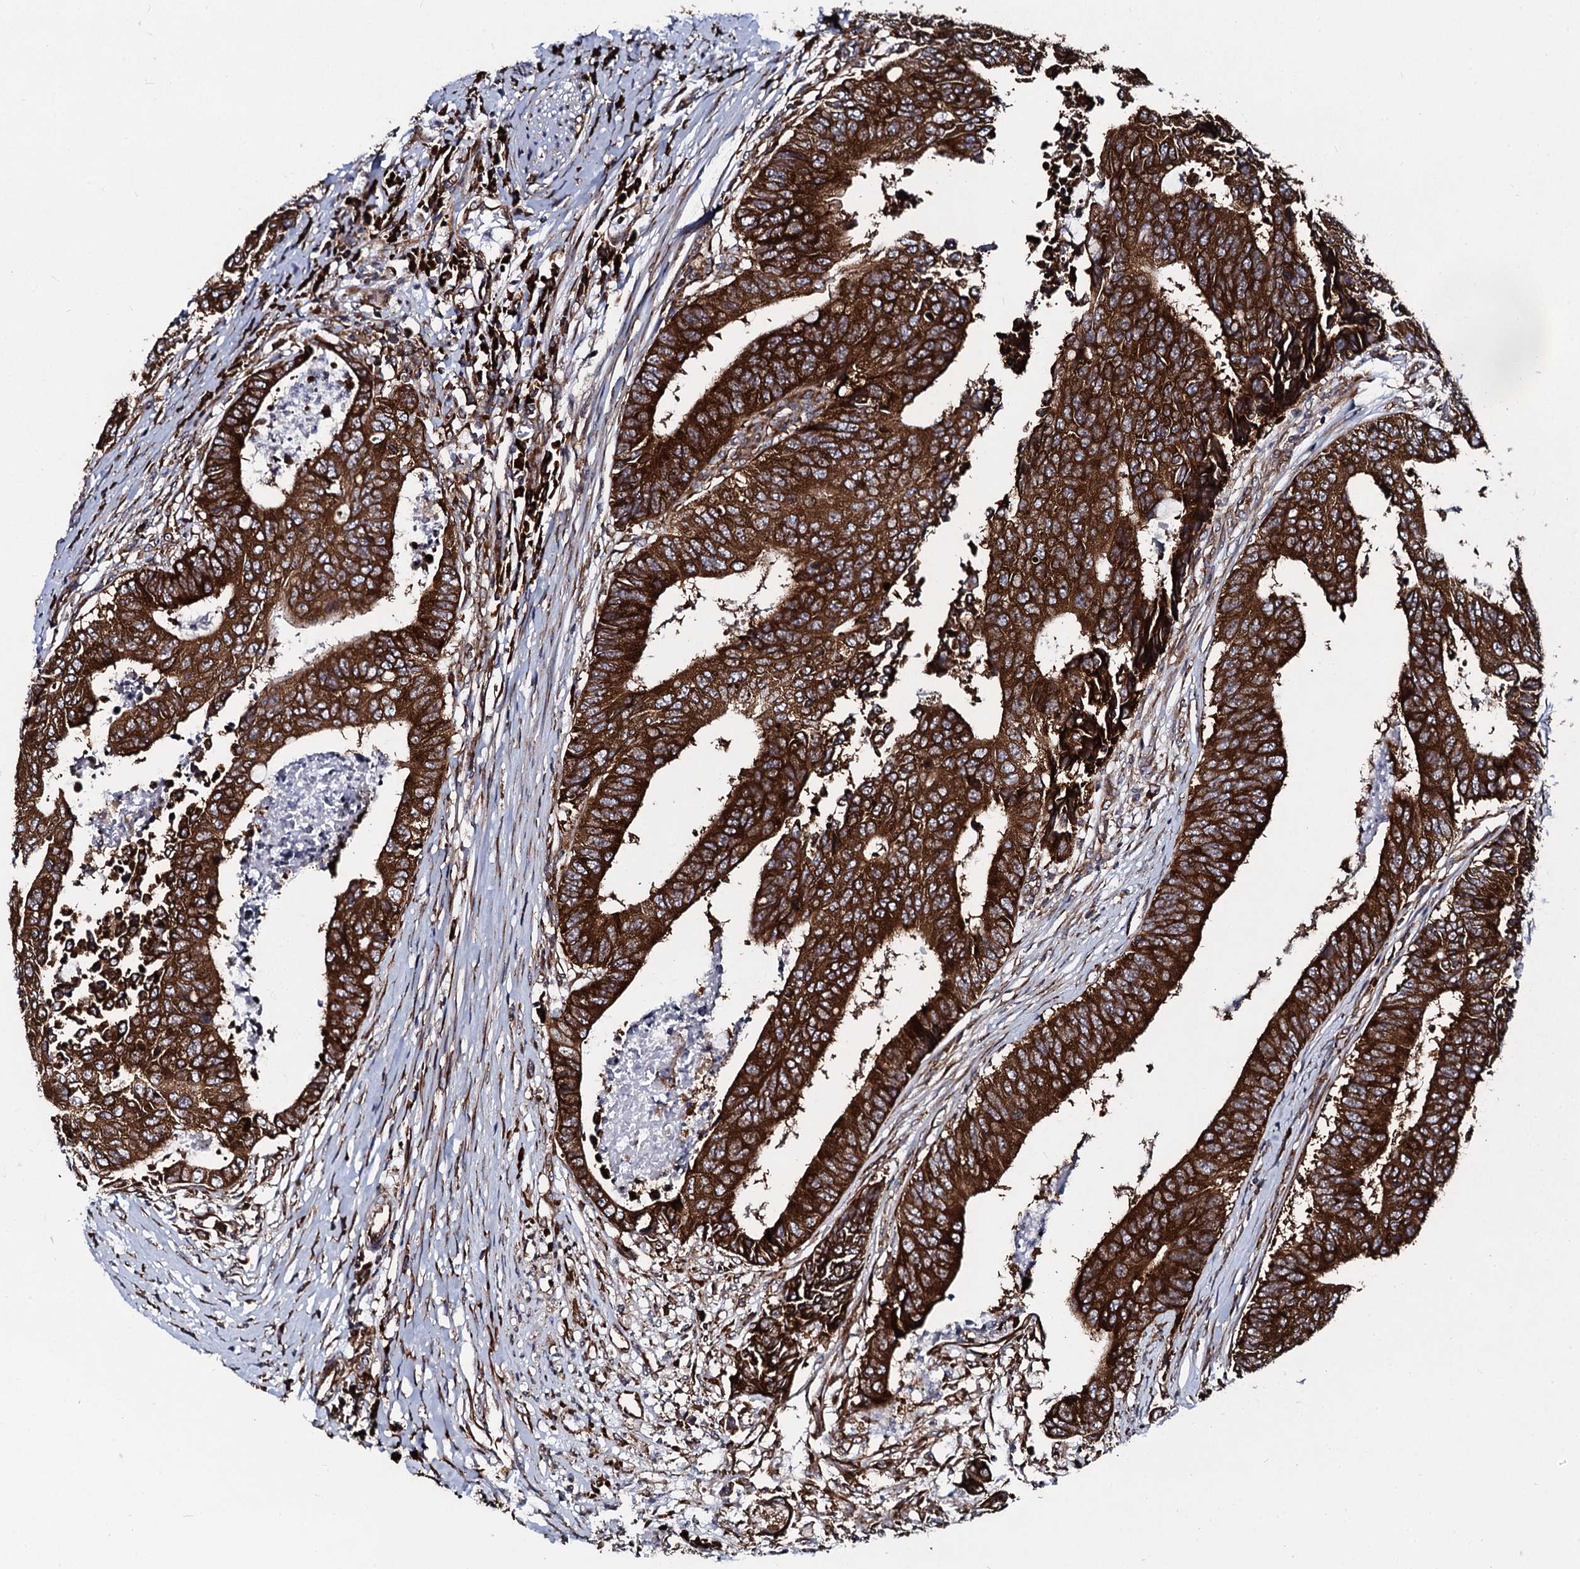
{"staining": {"intensity": "strong", "quantity": ">75%", "location": "cytoplasmic/membranous"}, "tissue": "colorectal cancer", "cell_type": "Tumor cells", "image_type": "cancer", "snomed": [{"axis": "morphology", "description": "Adenocarcinoma, NOS"}, {"axis": "topography", "description": "Rectum"}], "caption": "Protein positivity by IHC exhibits strong cytoplasmic/membranous expression in approximately >75% of tumor cells in colorectal cancer (adenocarcinoma).", "gene": "SPTY2D1", "patient": {"sex": "male", "age": 84}}